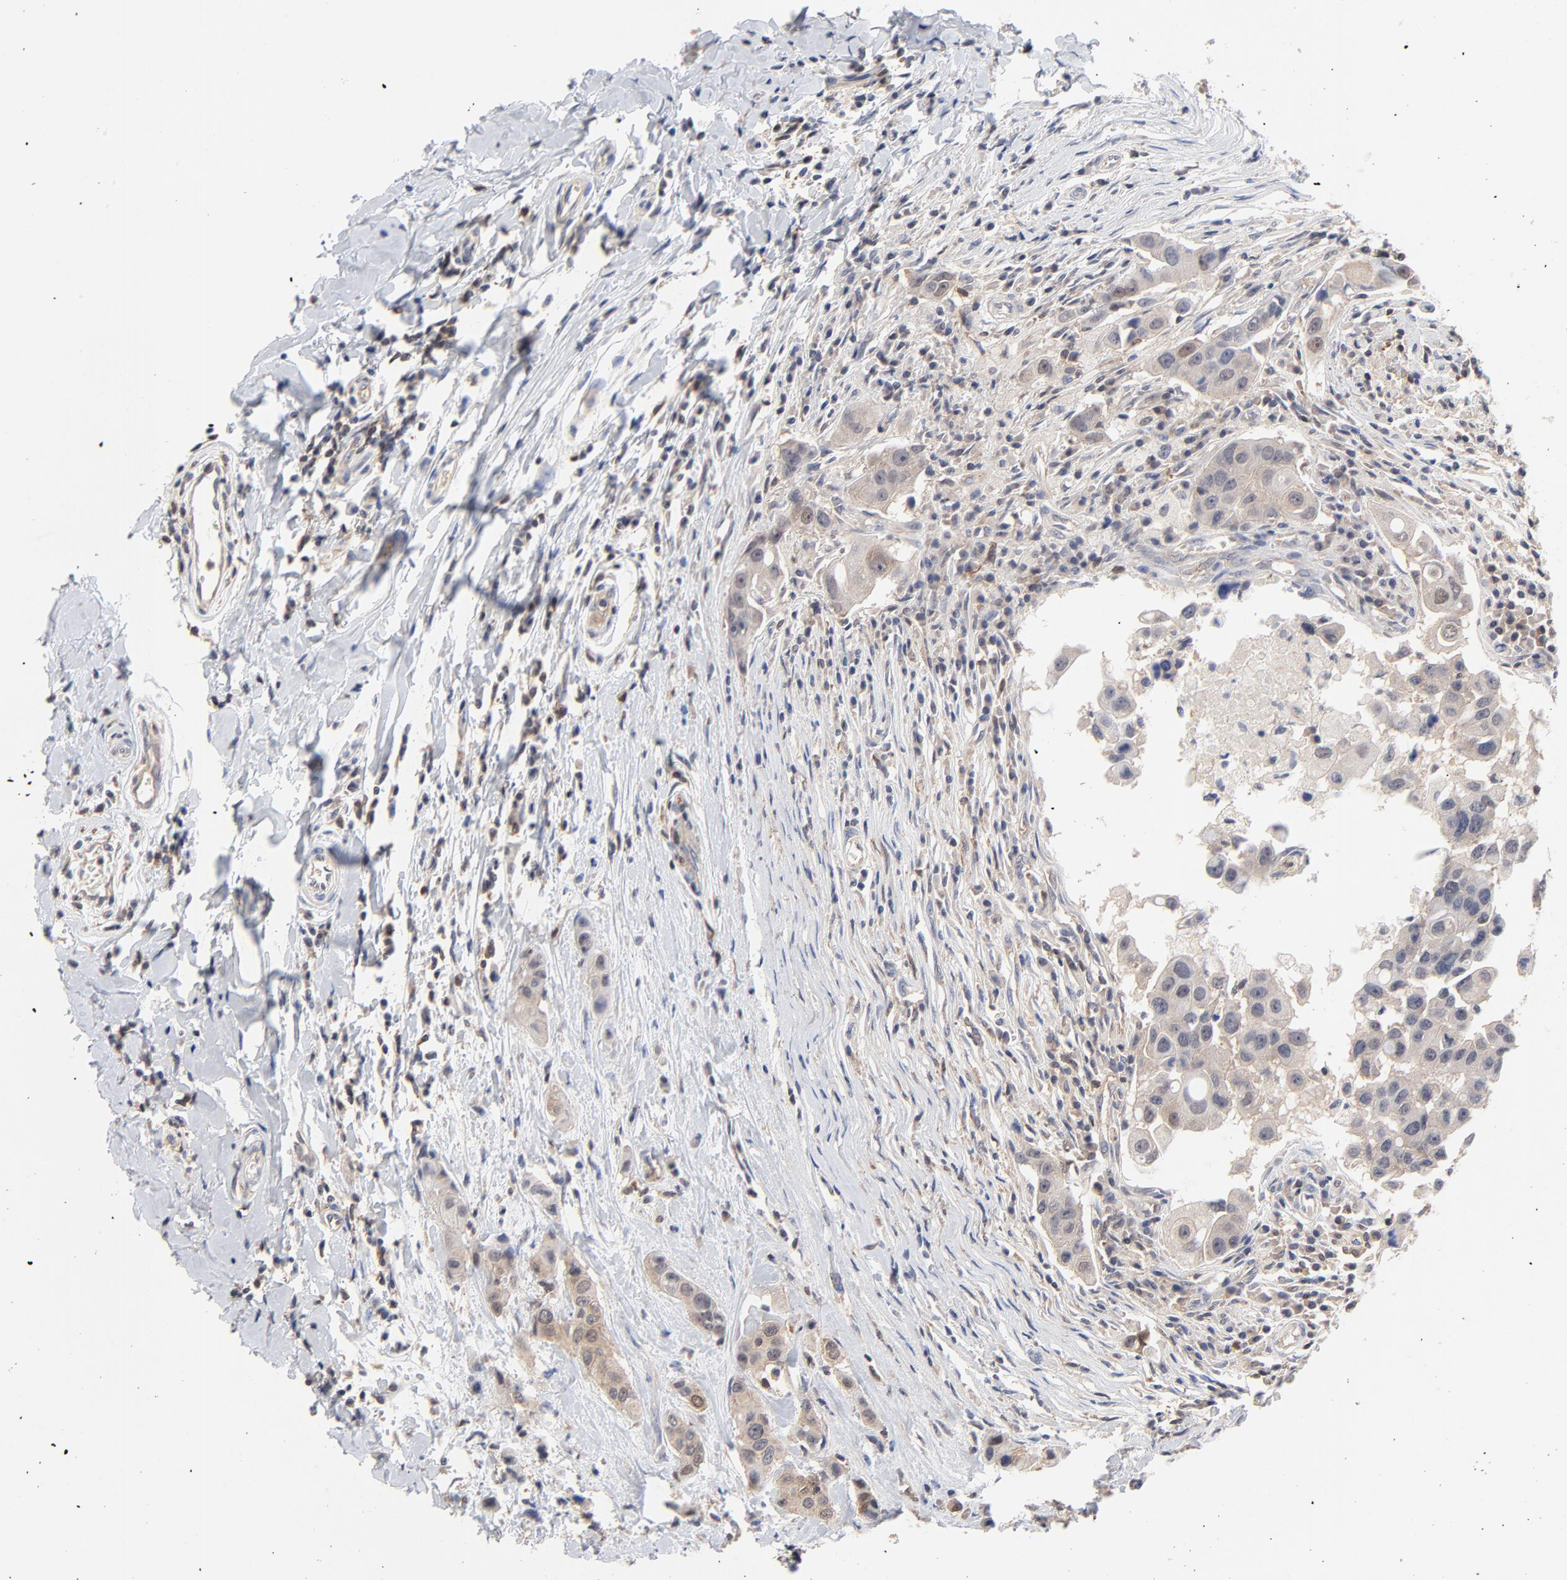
{"staining": {"intensity": "moderate", "quantity": ">75%", "location": "cytoplasmic/membranous"}, "tissue": "breast cancer", "cell_type": "Tumor cells", "image_type": "cancer", "snomed": [{"axis": "morphology", "description": "Duct carcinoma"}, {"axis": "topography", "description": "Breast"}], "caption": "Moderate cytoplasmic/membranous protein positivity is seen in approximately >75% of tumor cells in infiltrating ductal carcinoma (breast).", "gene": "CAB39L", "patient": {"sex": "female", "age": 27}}